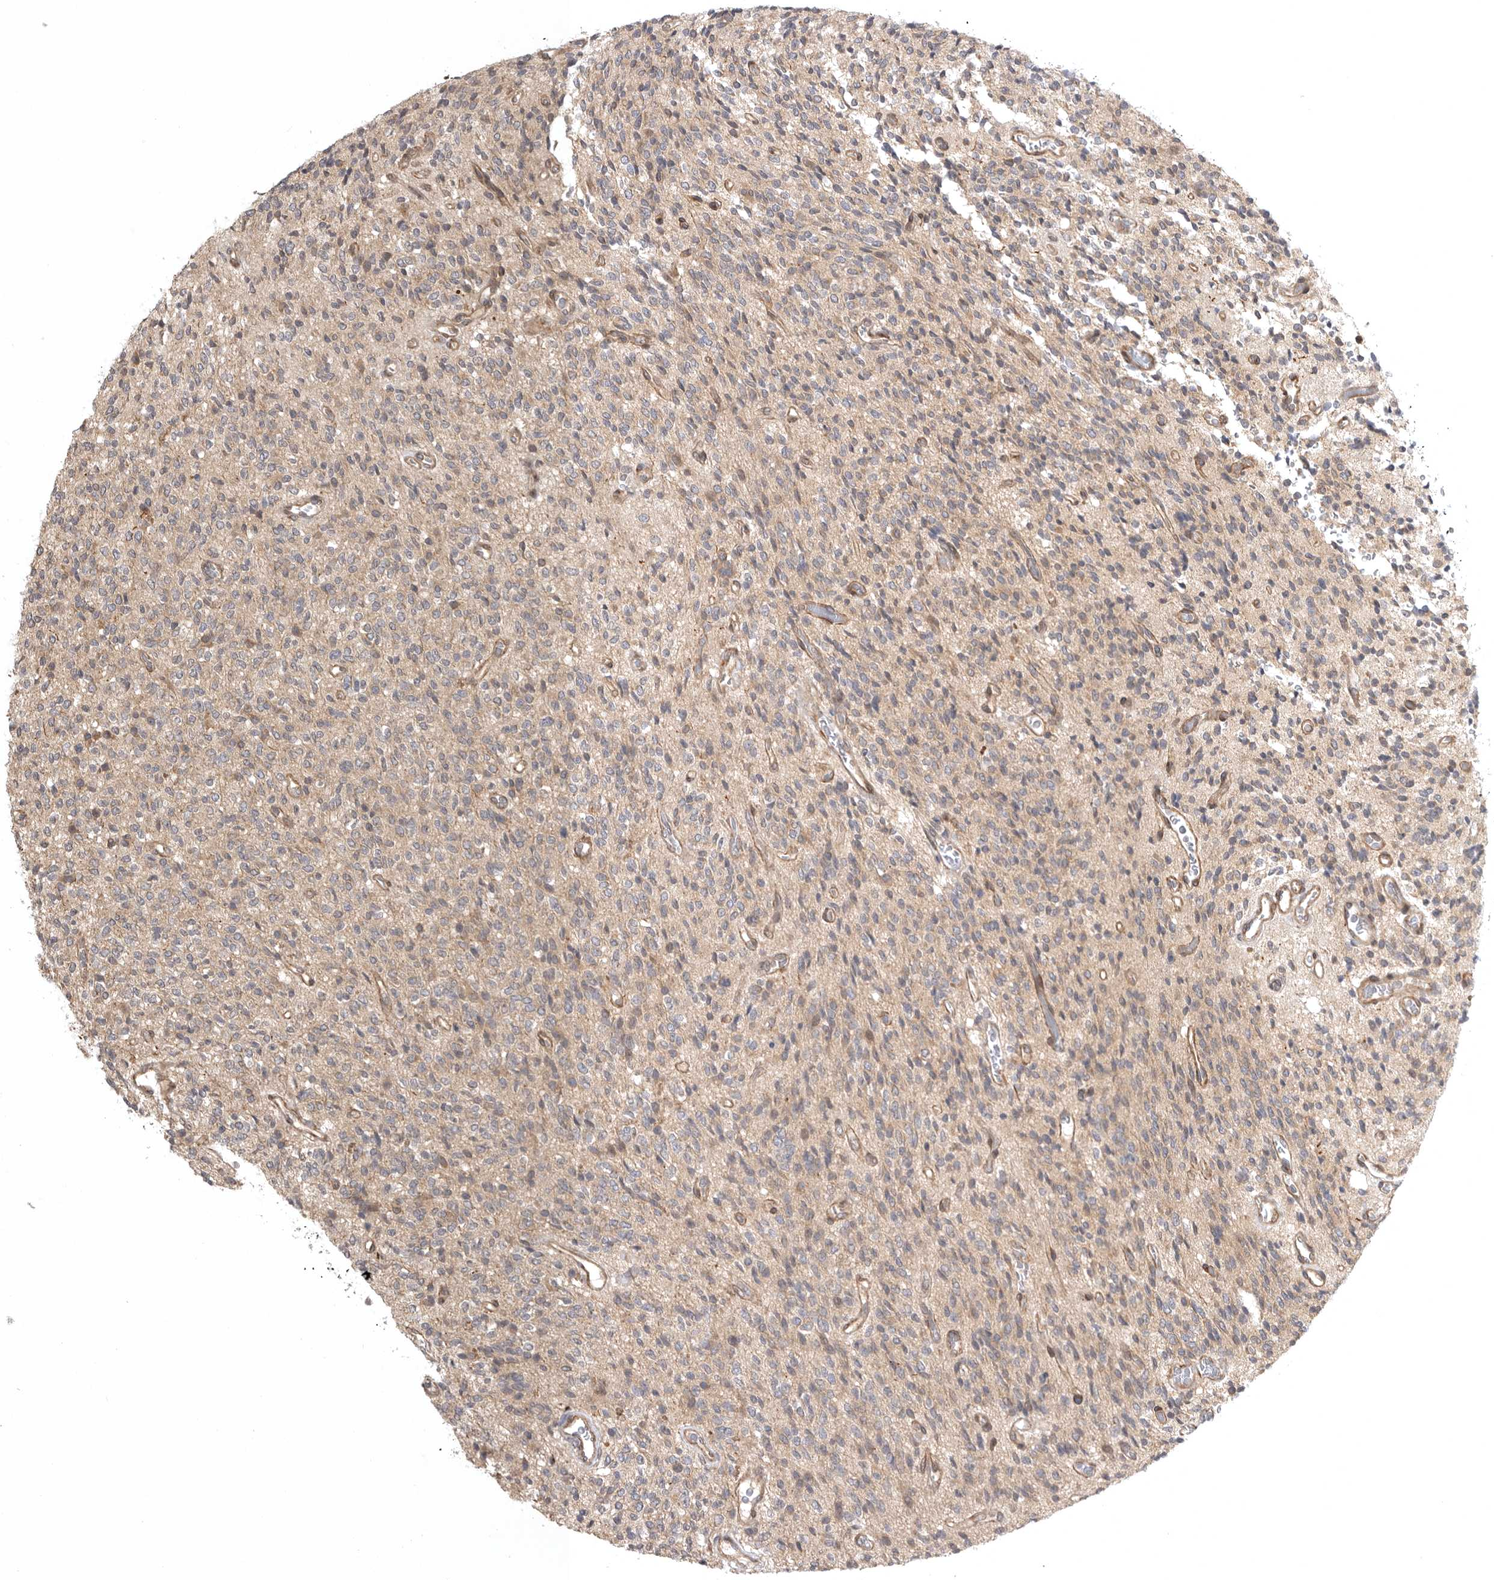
{"staining": {"intensity": "weak", "quantity": ">75%", "location": "cytoplasmic/membranous"}, "tissue": "glioma", "cell_type": "Tumor cells", "image_type": "cancer", "snomed": [{"axis": "morphology", "description": "Glioma, malignant, High grade"}, {"axis": "topography", "description": "Brain"}], "caption": "Immunohistochemical staining of malignant glioma (high-grade) reveals low levels of weak cytoplasmic/membranous protein positivity in about >75% of tumor cells.", "gene": "CUEDC1", "patient": {"sex": "male", "age": 34}}